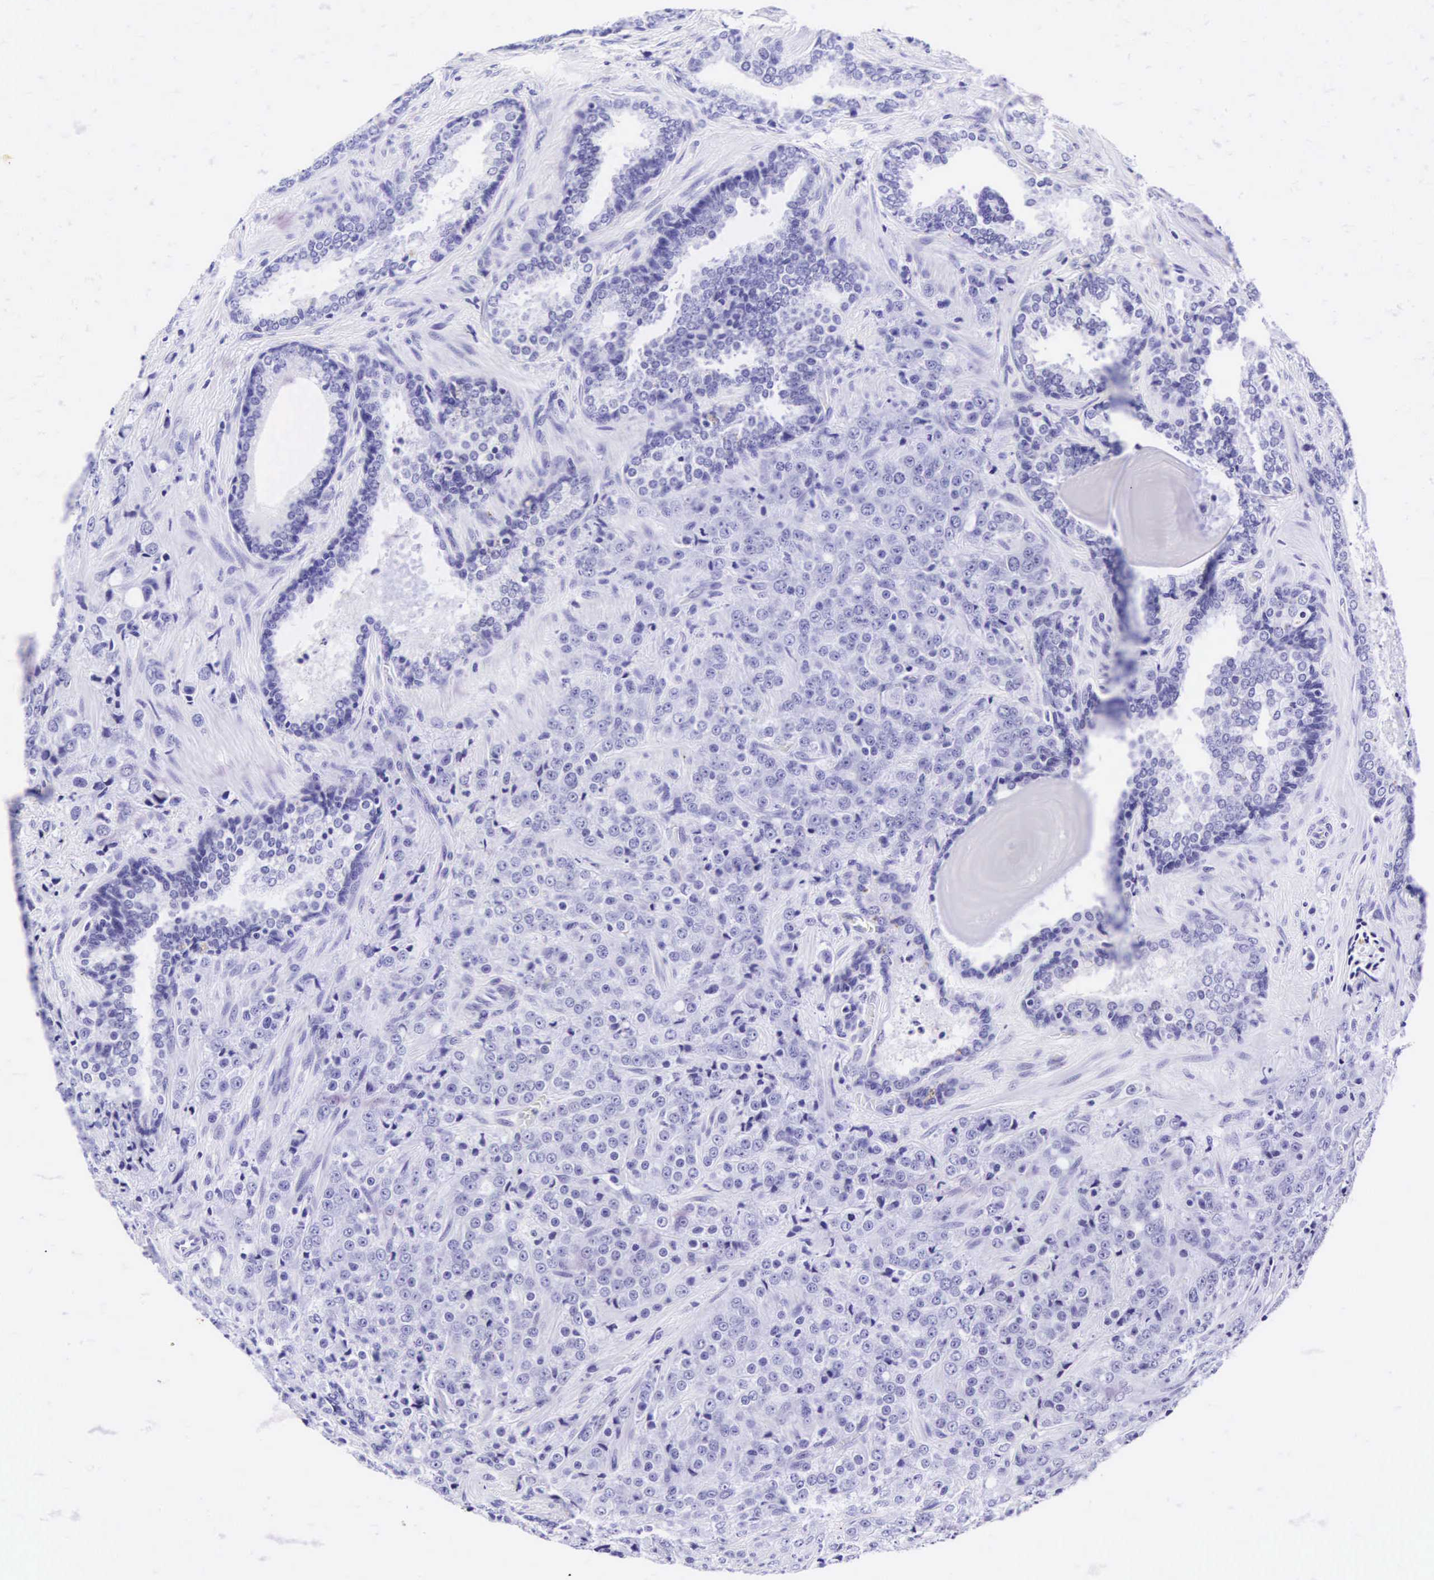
{"staining": {"intensity": "negative", "quantity": "none", "location": "none"}, "tissue": "prostate cancer", "cell_type": "Tumor cells", "image_type": "cancer", "snomed": [{"axis": "morphology", "description": "Adenocarcinoma, Medium grade"}, {"axis": "topography", "description": "Prostate"}], "caption": "Immunohistochemical staining of prostate medium-grade adenocarcinoma exhibits no significant staining in tumor cells. (Stains: DAB IHC with hematoxylin counter stain, Microscopy: brightfield microscopy at high magnification).", "gene": "CD1A", "patient": {"sex": "male", "age": 70}}